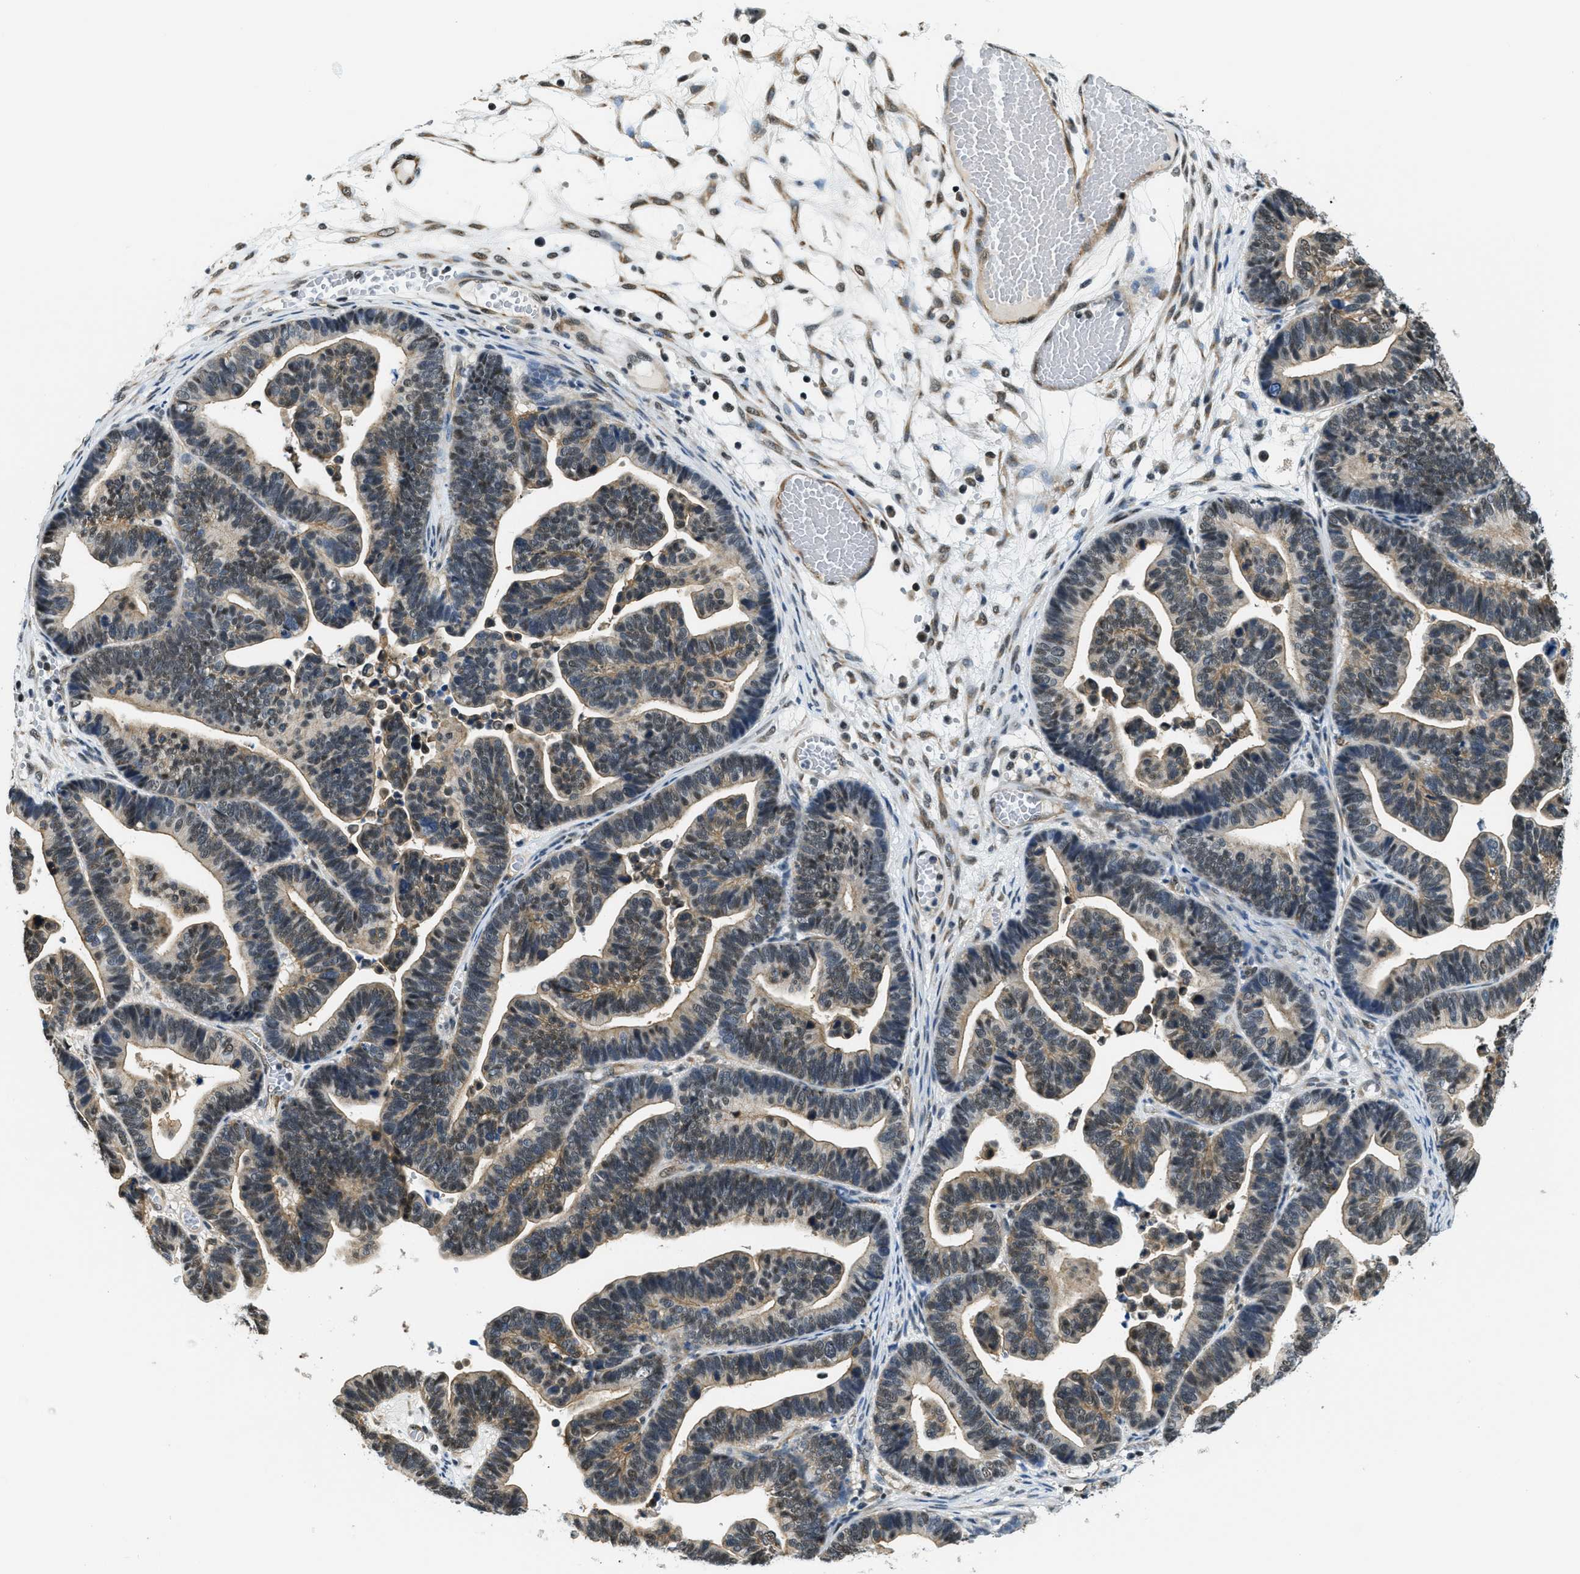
{"staining": {"intensity": "weak", "quantity": "25%-75%", "location": "cytoplasmic/membranous,nuclear"}, "tissue": "ovarian cancer", "cell_type": "Tumor cells", "image_type": "cancer", "snomed": [{"axis": "morphology", "description": "Cystadenocarcinoma, serous, NOS"}, {"axis": "topography", "description": "Ovary"}], "caption": "A brown stain highlights weak cytoplasmic/membranous and nuclear staining of a protein in human serous cystadenocarcinoma (ovarian) tumor cells.", "gene": "CFAP36", "patient": {"sex": "female", "age": 56}}